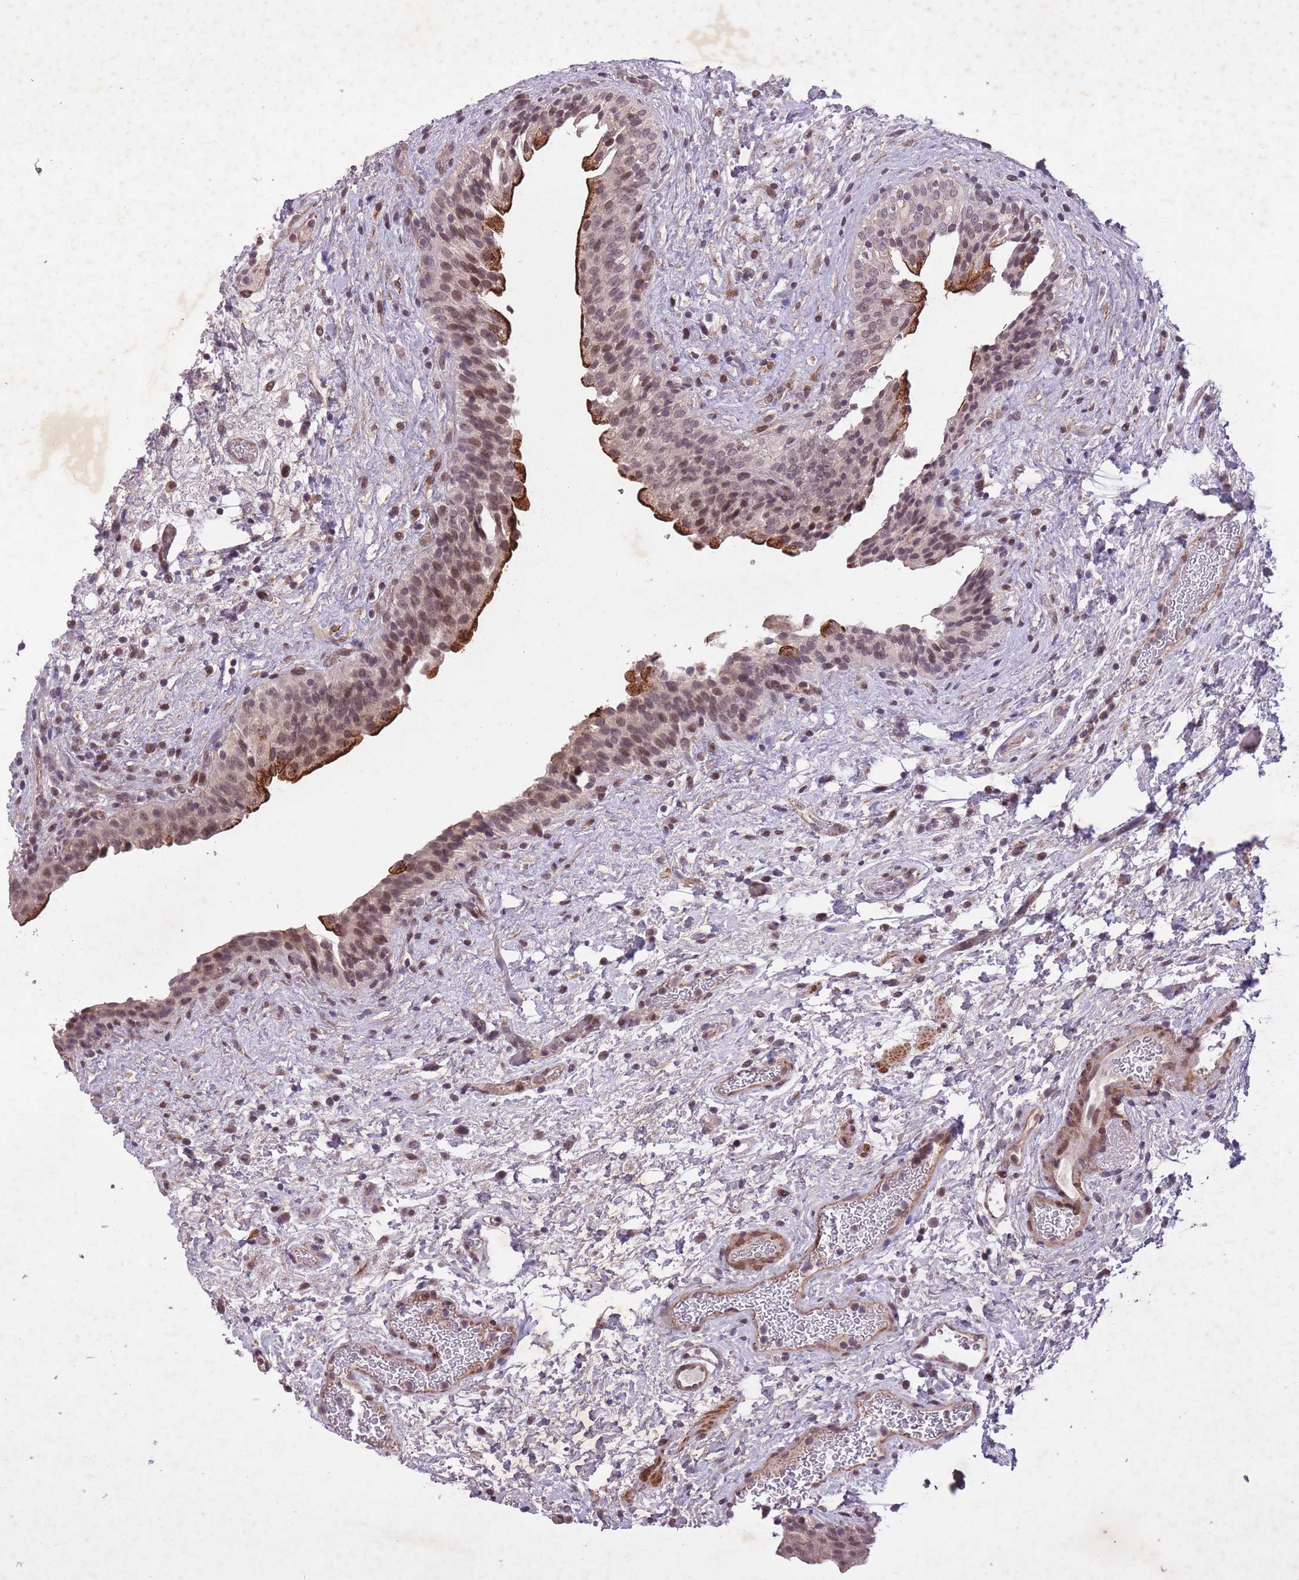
{"staining": {"intensity": "moderate", "quantity": "25%-75%", "location": "cytoplasmic/membranous,nuclear"}, "tissue": "urinary bladder", "cell_type": "Urothelial cells", "image_type": "normal", "snomed": [{"axis": "morphology", "description": "Normal tissue, NOS"}, {"axis": "topography", "description": "Urinary bladder"}], "caption": "A photomicrograph showing moderate cytoplasmic/membranous,nuclear positivity in approximately 25%-75% of urothelial cells in benign urinary bladder, as visualized by brown immunohistochemical staining.", "gene": "CBX6", "patient": {"sex": "male", "age": 69}}